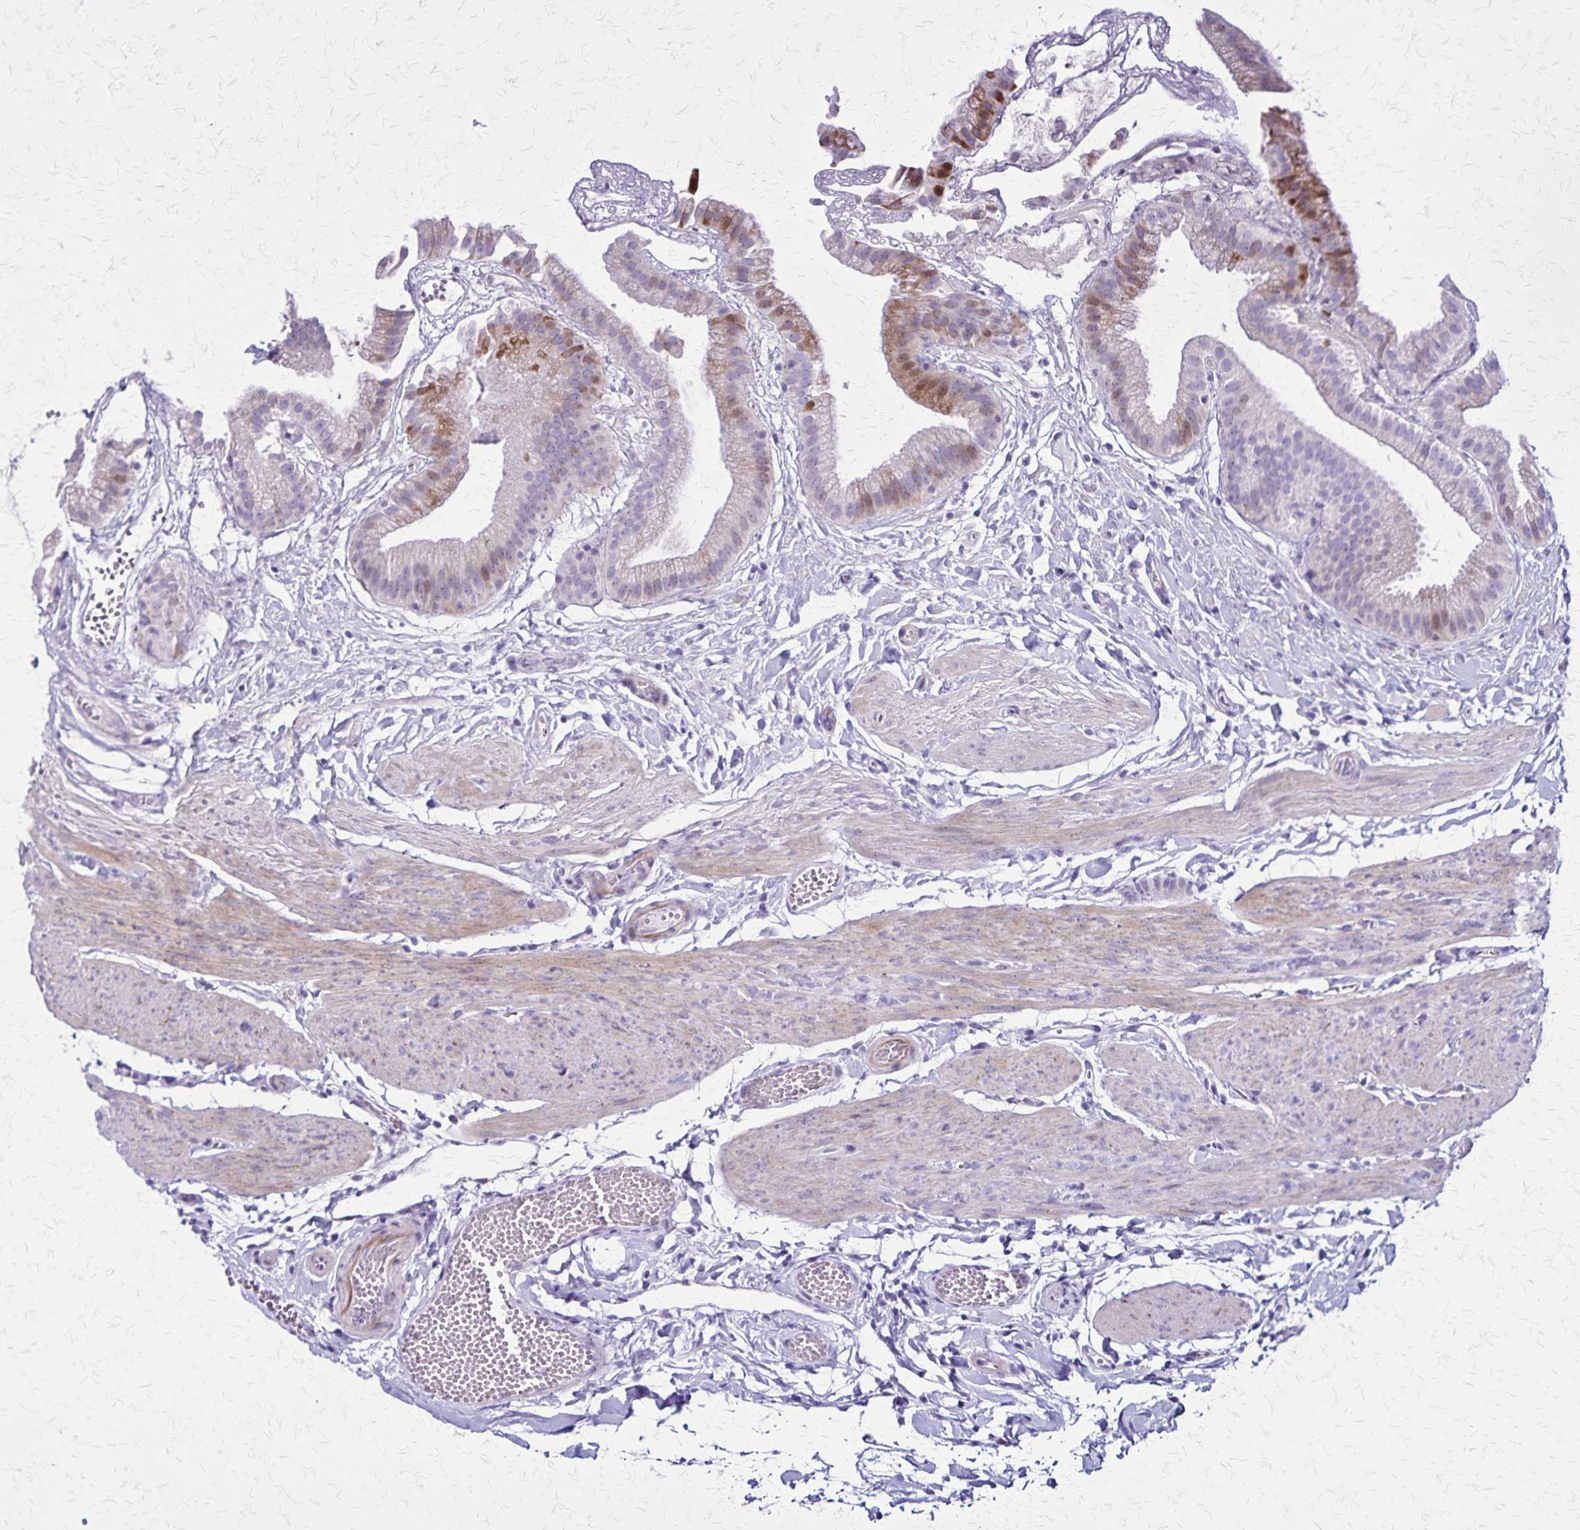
{"staining": {"intensity": "moderate", "quantity": "<25%", "location": "cytoplasmic/membranous,nuclear"}, "tissue": "gallbladder", "cell_type": "Glandular cells", "image_type": "normal", "snomed": [{"axis": "morphology", "description": "Normal tissue, NOS"}, {"axis": "topography", "description": "Gallbladder"}], "caption": "The histopathology image shows staining of unremarkable gallbladder, revealing moderate cytoplasmic/membranous,nuclear protein expression (brown color) within glandular cells. (brown staining indicates protein expression, while blue staining denotes nuclei).", "gene": "OR51B5", "patient": {"sex": "female", "age": 63}}